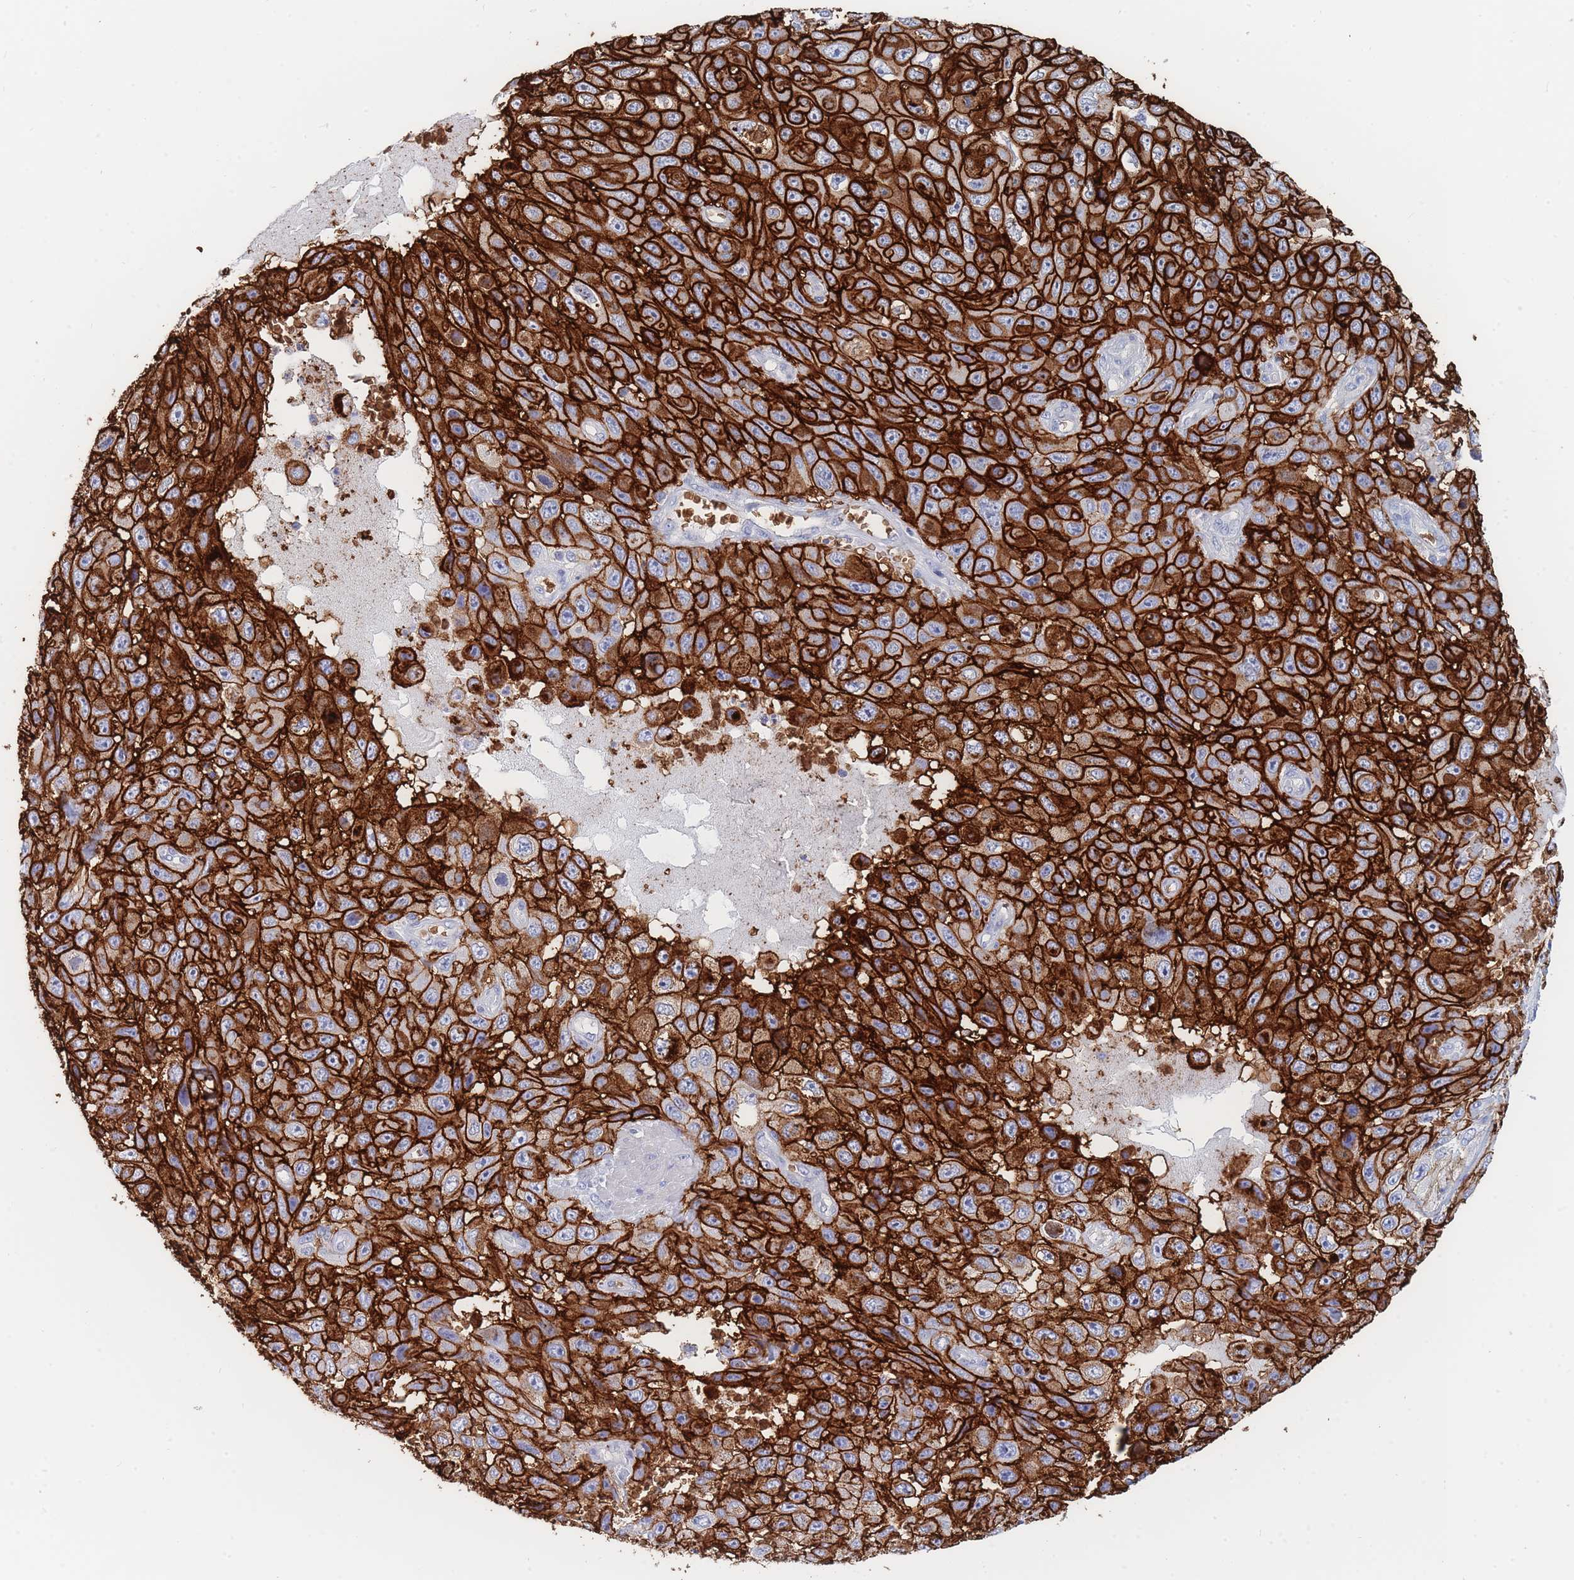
{"staining": {"intensity": "strong", "quantity": ">75%", "location": "cytoplasmic/membranous"}, "tissue": "skin cancer", "cell_type": "Tumor cells", "image_type": "cancer", "snomed": [{"axis": "morphology", "description": "Squamous cell carcinoma, NOS"}, {"axis": "topography", "description": "Skin"}], "caption": "Squamous cell carcinoma (skin) stained with a brown dye reveals strong cytoplasmic/membranous positive positivity in about >75% of tumor cells.", "gene": "SLC2A1", "patient": {"sex": "male", "age": 82}}